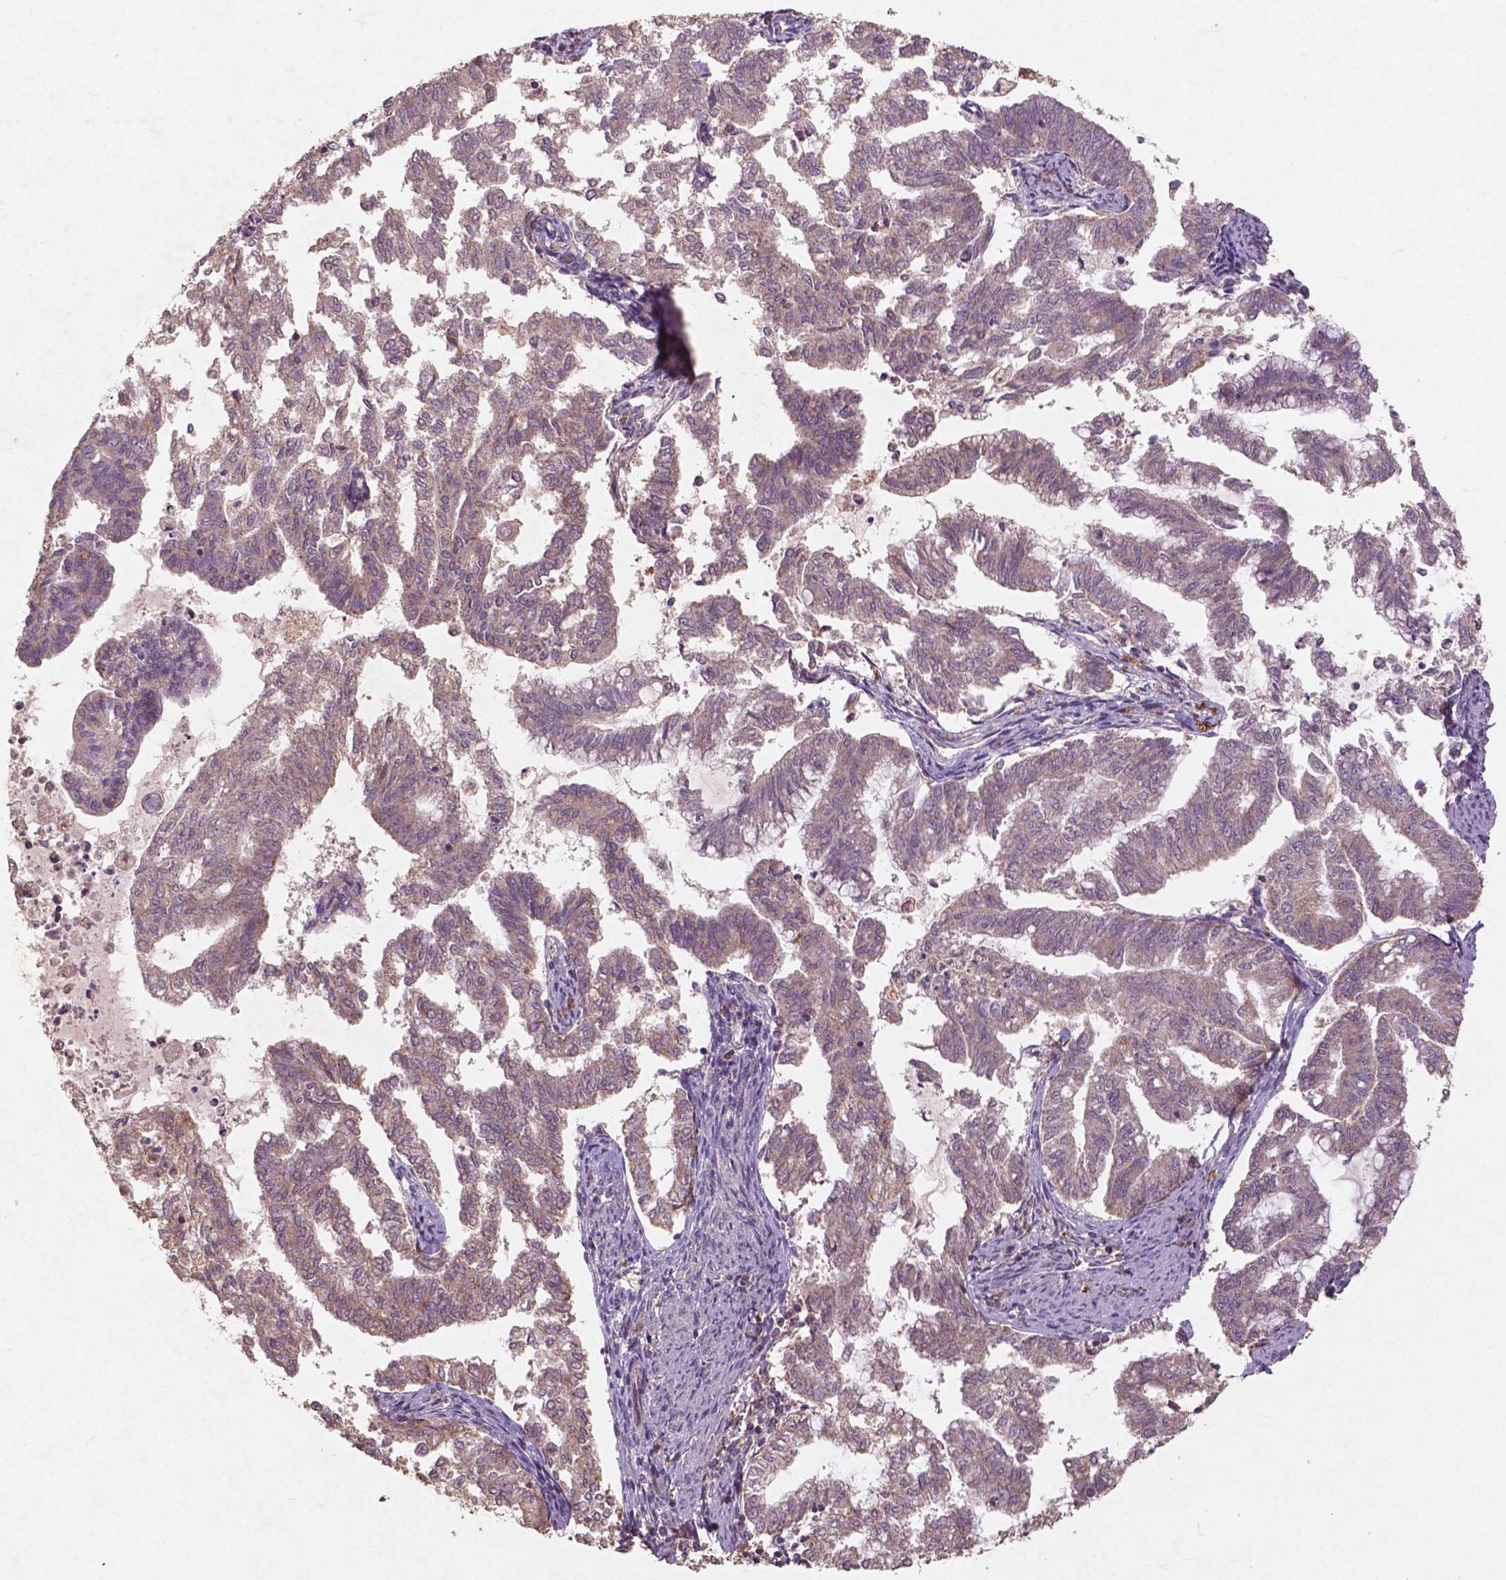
{"staining": {"intensity": "moderate", "quantity": "25%-75%", "location": "cytoplasmic/membranous"}, "tissue": "endometrial cancer", "cell_type": "Tumor cells", "image_type": "cancer", "snomed": [{"axis": "morphology", "description": "Adenocarcinoma, NOS"}, {"axis": "topography", "description": "Endometrium"}], "caption": "High-power microscopy captured an IHC histopathology image of endometrial adenocarcinoma, revealing moderate cytoplasmic/membranous staining in about 25%-75% of tumor cells. Nuclei are stained in blue.", "gene": "ST6GALNAC5", "patient": {"sex": "female", "age": 79}}